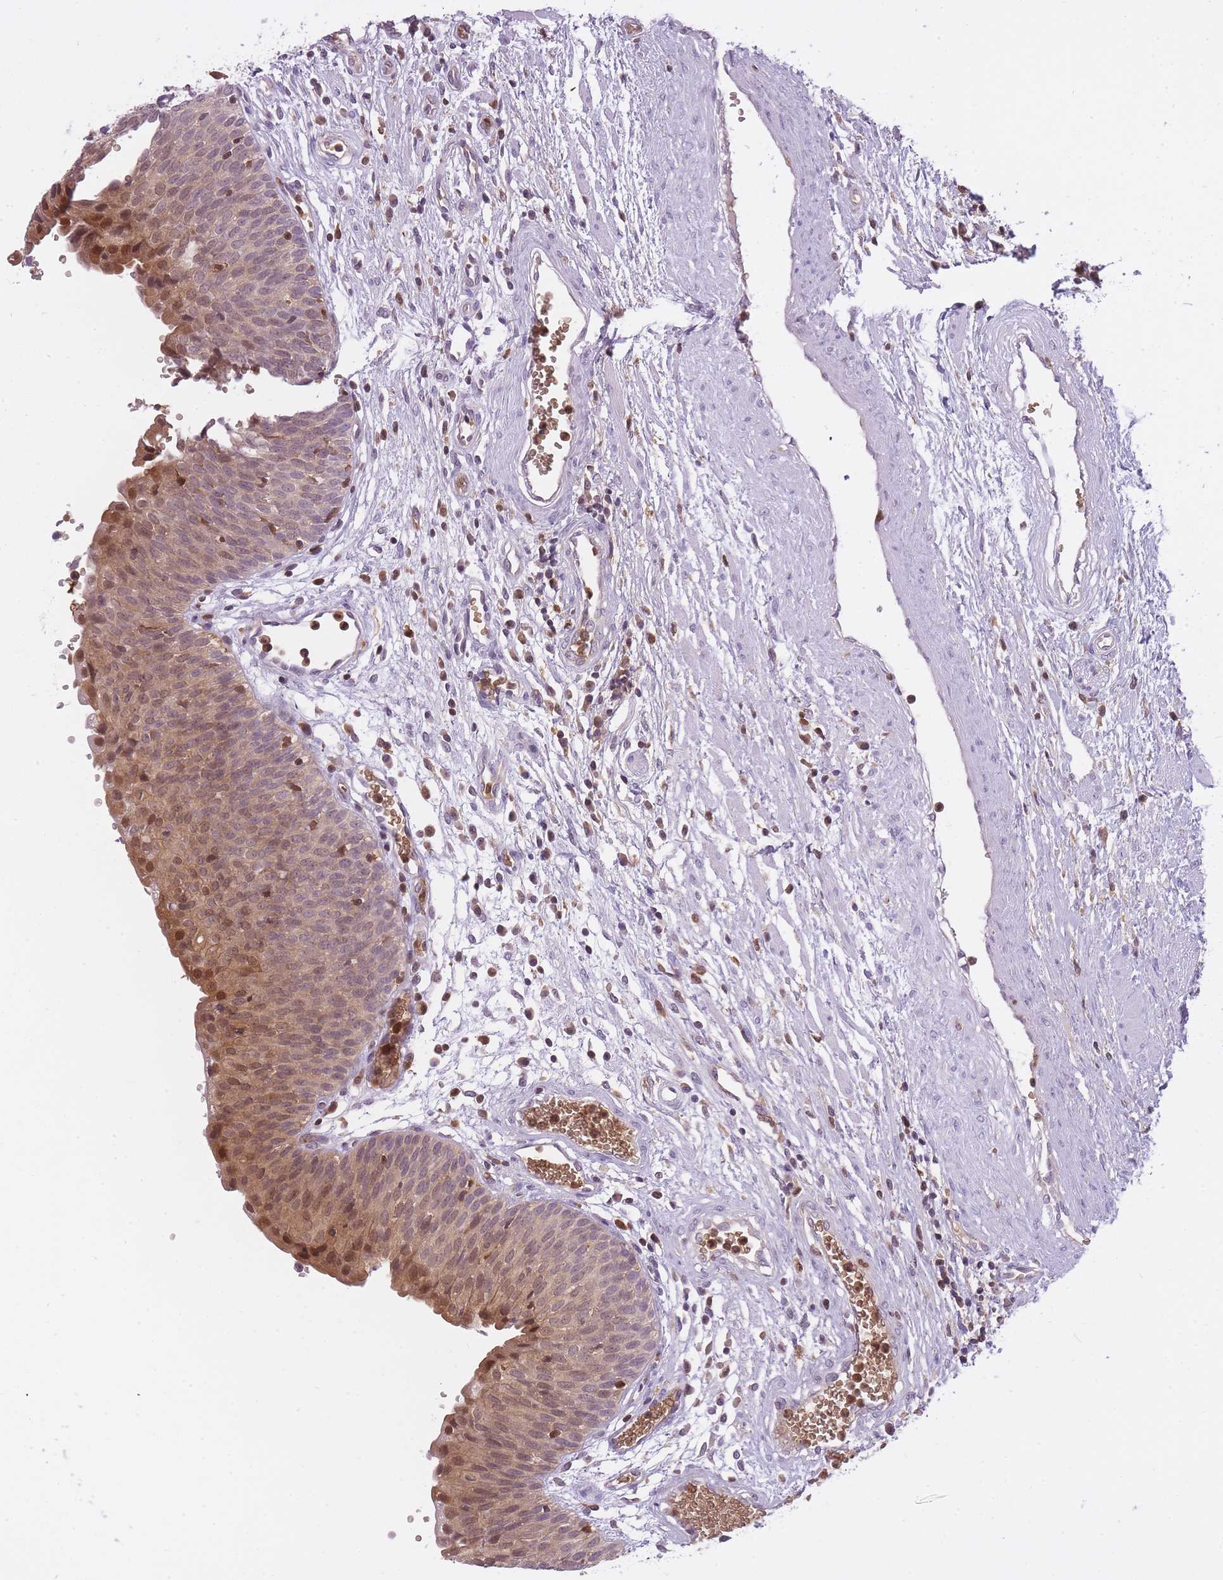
{"staining": {"intensity": "moderate", "quantity": ">75%", "location": "cytoplasmic/membranous,nuclear"}, "tissue": "urinary bladder", "cell_type": "Urothelial cells", "image_type": "normal", "snomed": [{"axis": "morphology", "description": "Normal tissue, NOS"}, {"axis": "topography", "description": "Urinary bladder"}], "caption": "Immunohistochemistry (DAB (3,3'-diaminobenzidine)) staining of unremarkable human urinary bladder displays moderate cytoplasmic/membranous,nuclear protein expression in approximately >75% of urothelial cells.", "gene": "CXorf38", "patient": {"sex": "male", "age": 55}}